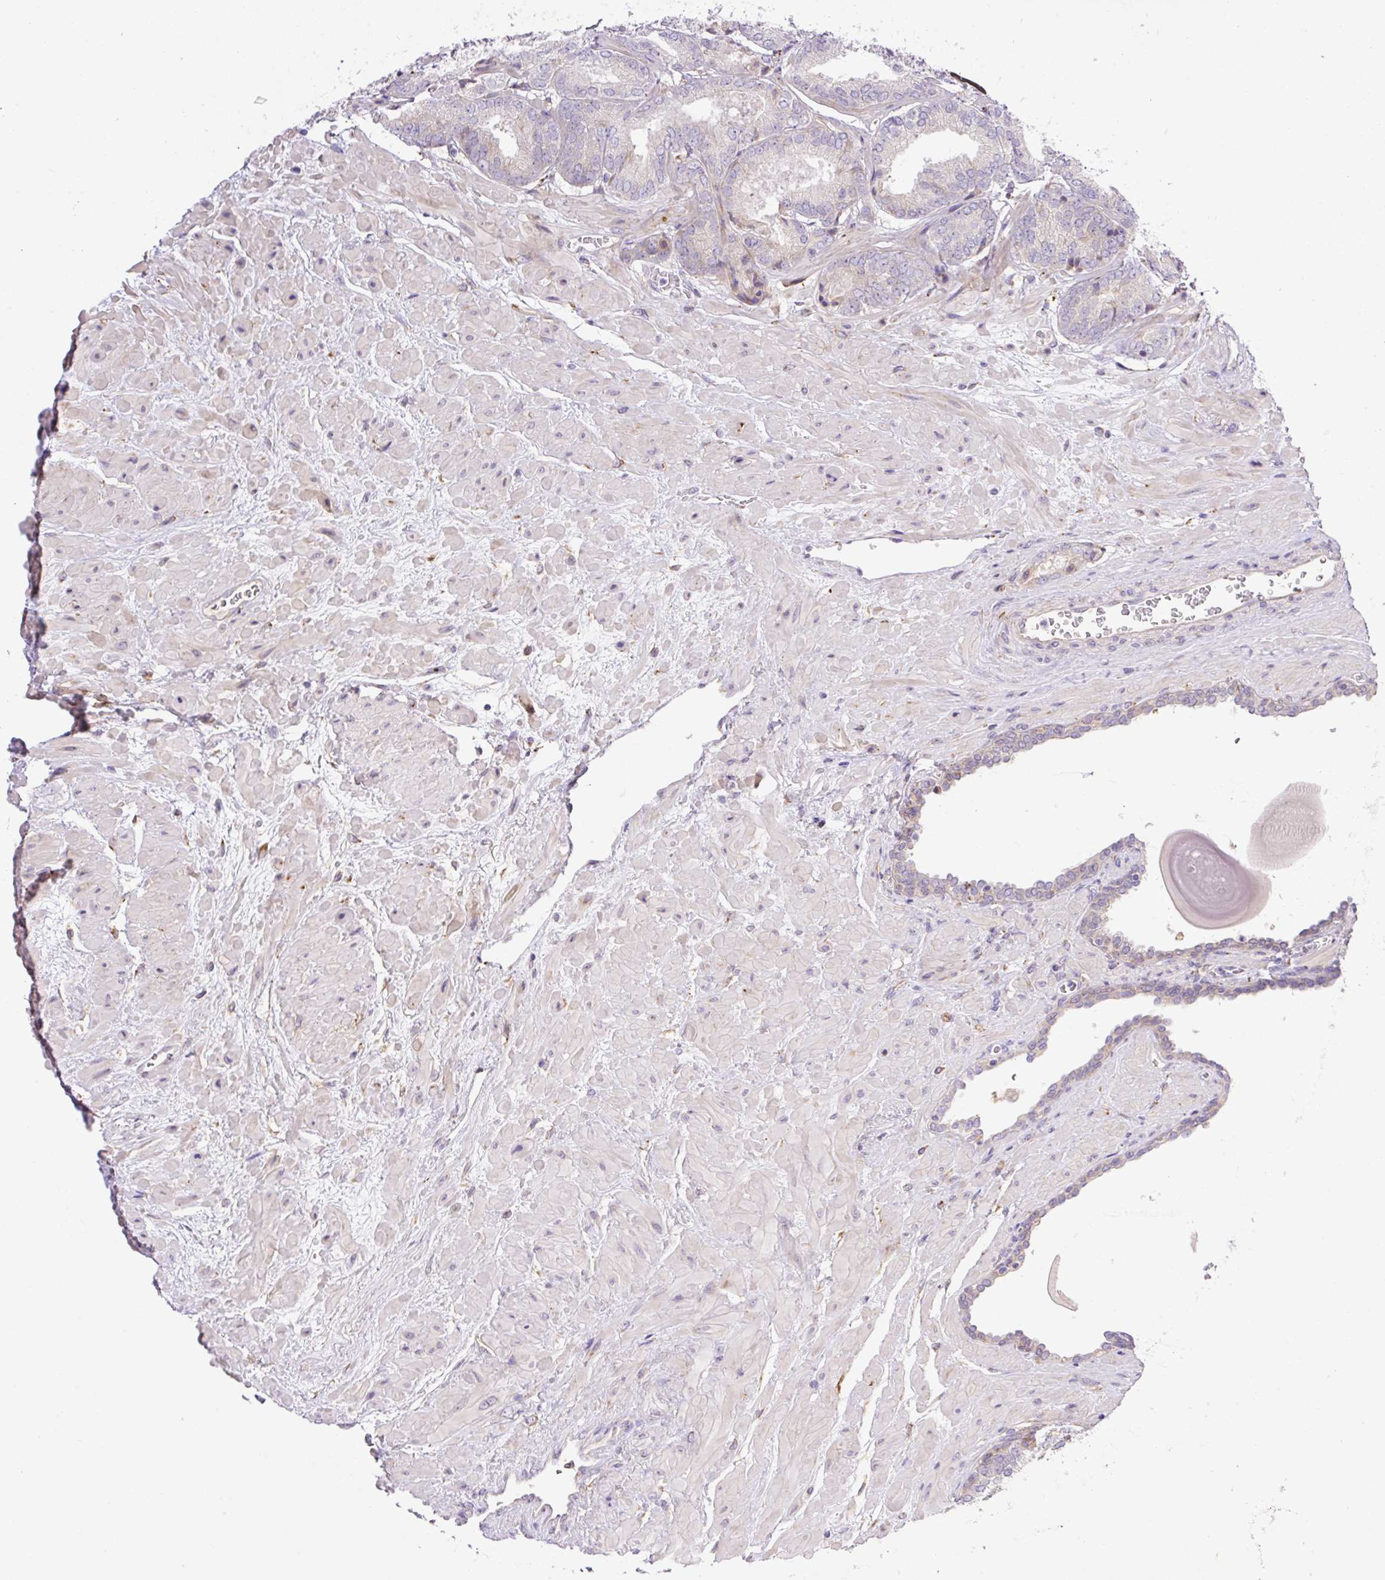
{"staining": {"intensity": "negative", "quantity": "none", "location": "none"}, "tissue": "prostate cancer", "cell_type": "Tumor cells", "image_type": "cancer", "snomed": [{"axis": "morphology", "description": "Adenocarcinoma, High grade"}, {"axis": "topography", "description": "Prostate"}], "caption": "This is an immunohistochemistry (IHC) photomicrograph of human high-grade adenocarcinoma (prostate). There is no positivity in tumor cells.", "gene": "POFUT1", "patient": {"sex": "male", "age": 68}}